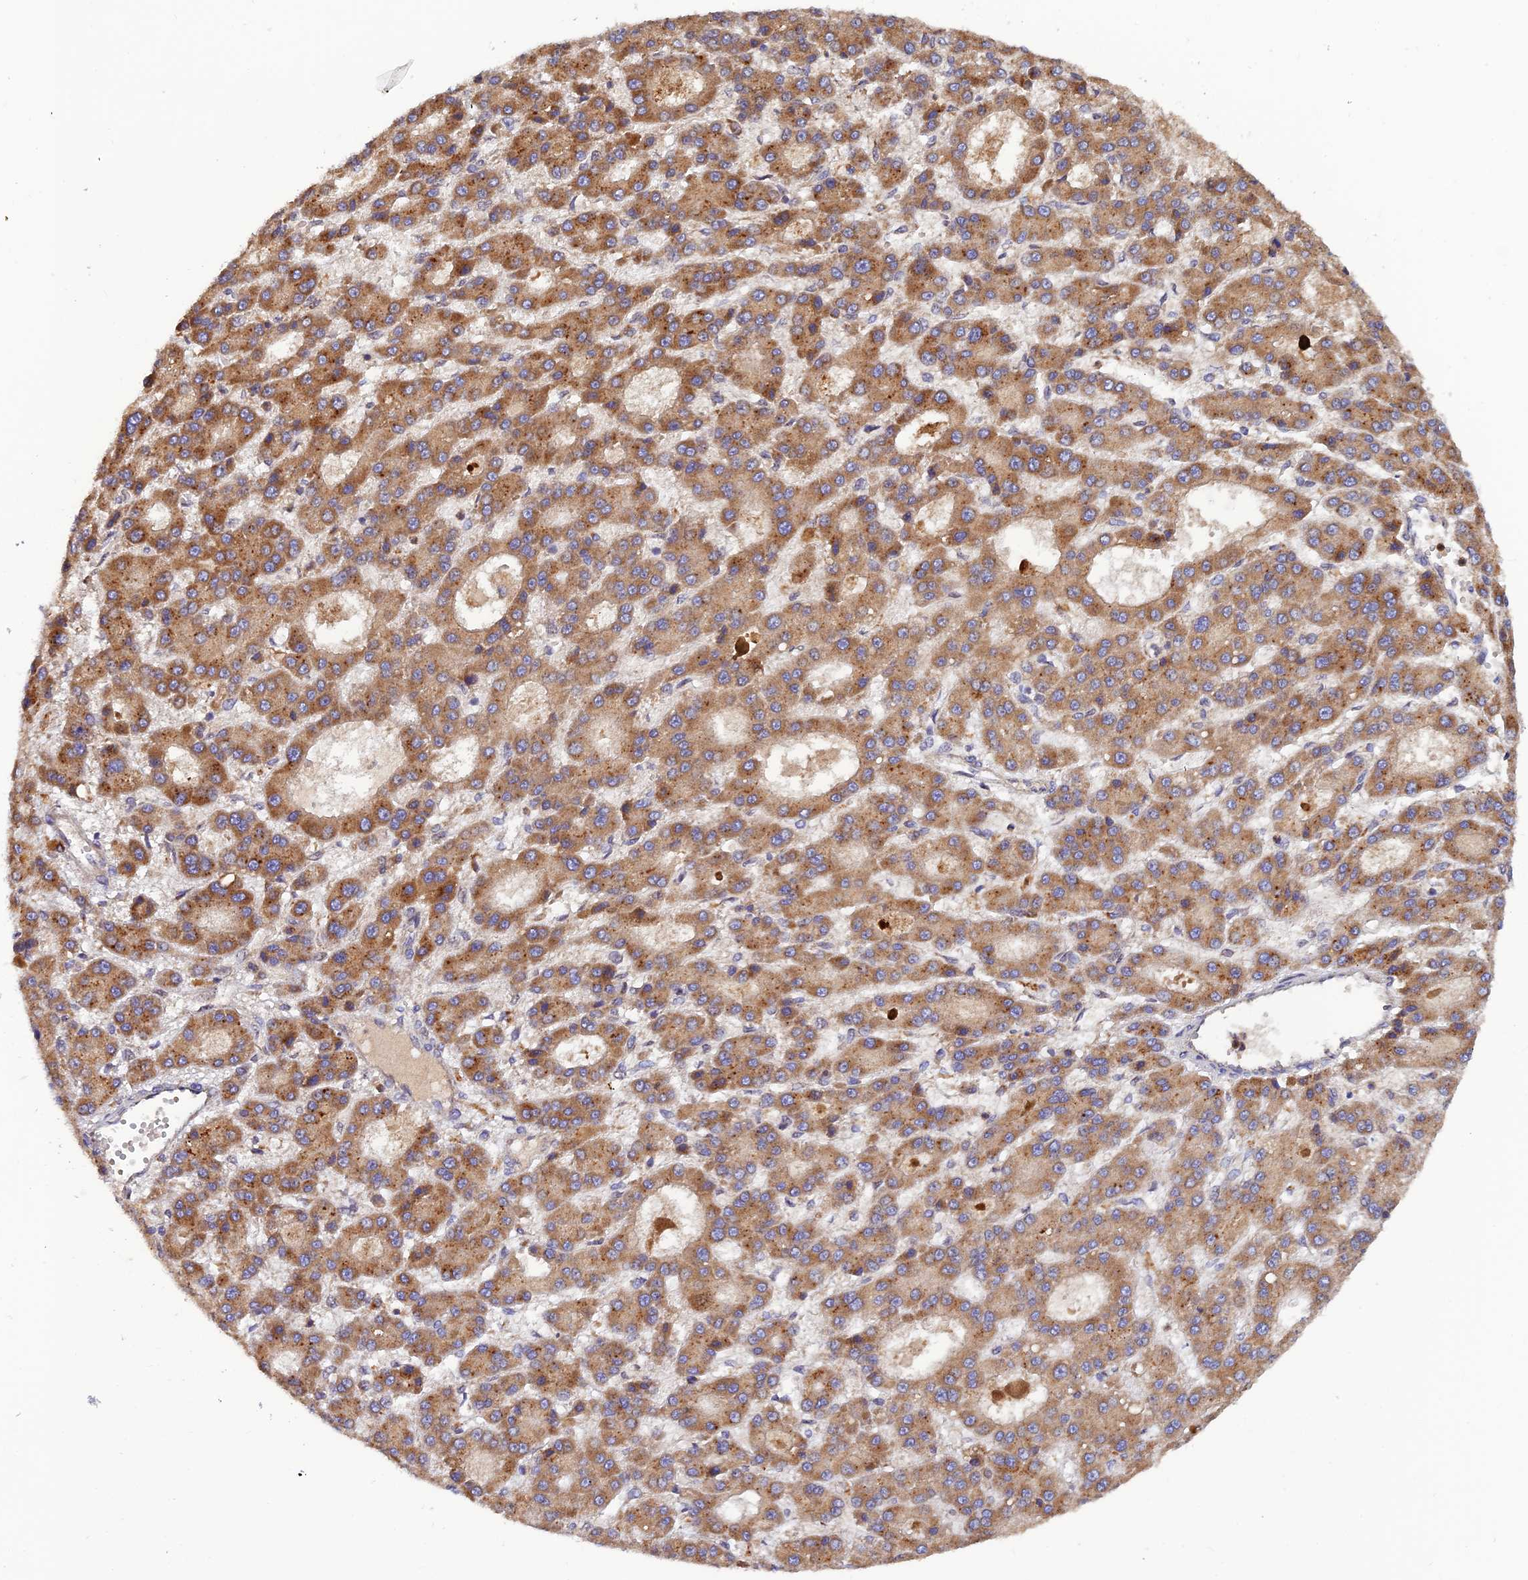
{"staining": {"intensity": "moderate", "quantity": ">75%", "location": "cytoplasmic/membranous"}, "tissue": "liver cancer", "cell_type": "Tumor cells", "image_type": "cancer", "snomed": [{"axis": "morphology", "description": "Carcinoma, Hepatocellular, NOS"}, {"axis": "topography", "description": "Liver"}], "caption": "High-power microscopy captured an immunohistochemistry photomicrograph of hepatocellular carcinoma (liver), revealing moderate cytoplasmic/membranous positivity in approximately >75% of tumor cells.", "gene": "PODNL1", "patient": {"sex": "male", "age": 70}}